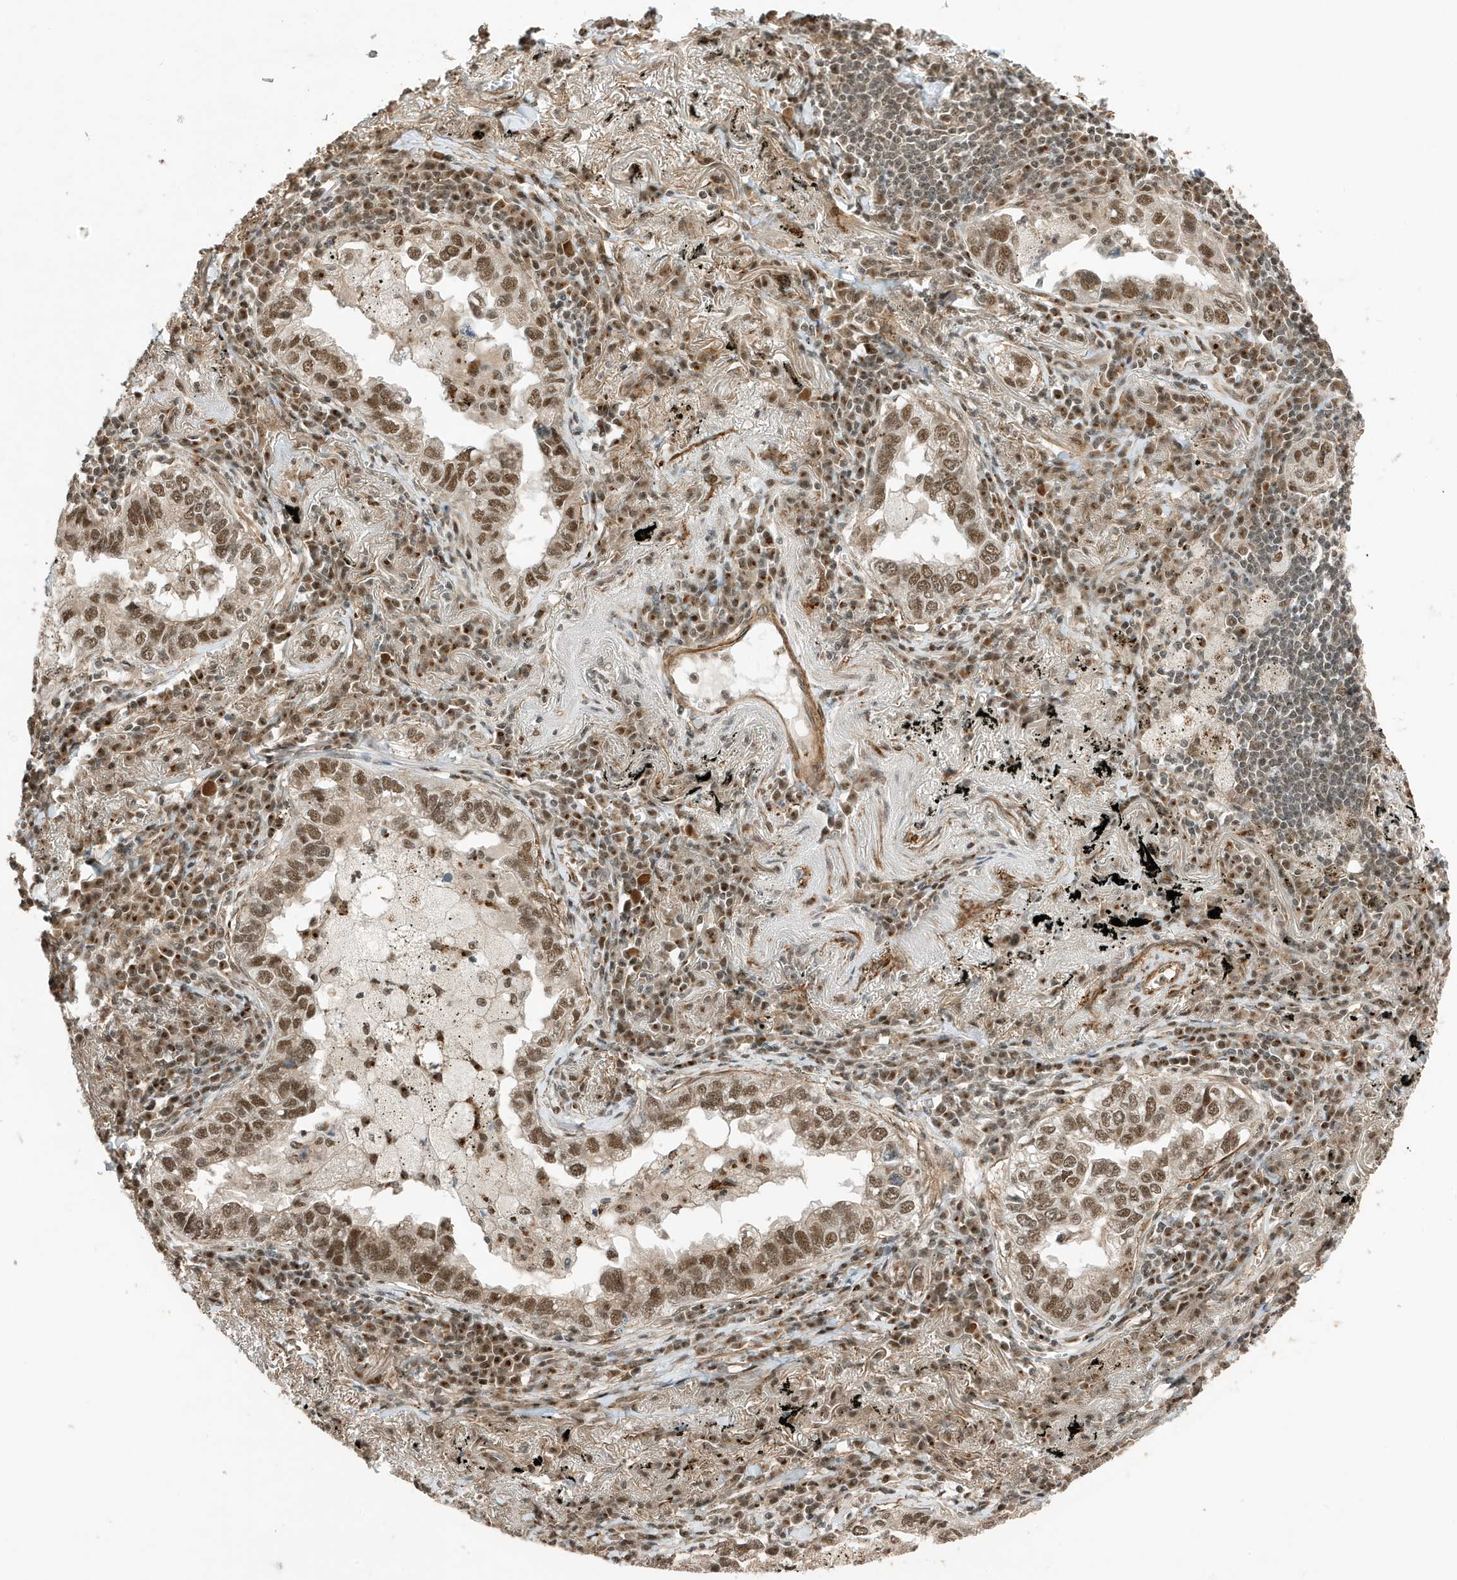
{"staining": {"intensity": "moderate", "quantity": ">75%", "location": "nuclear"}, "tissue": "lung cancer", "cell_type": "Tumor cells", "image_type": "cancer", "snomed": [{"axis": "morphology", "description": "Adenocarcinoma, NOS"}, {"axis": "topography", "description": "Lung"}], "caption": "About >75% of tumor cells in lung adenocarcinoma display moderate nuclear protein expression as visualized by brown immunohistochemical staining.", "gene": "MAST3", "patient": {"sex": "male", "age": 65}}